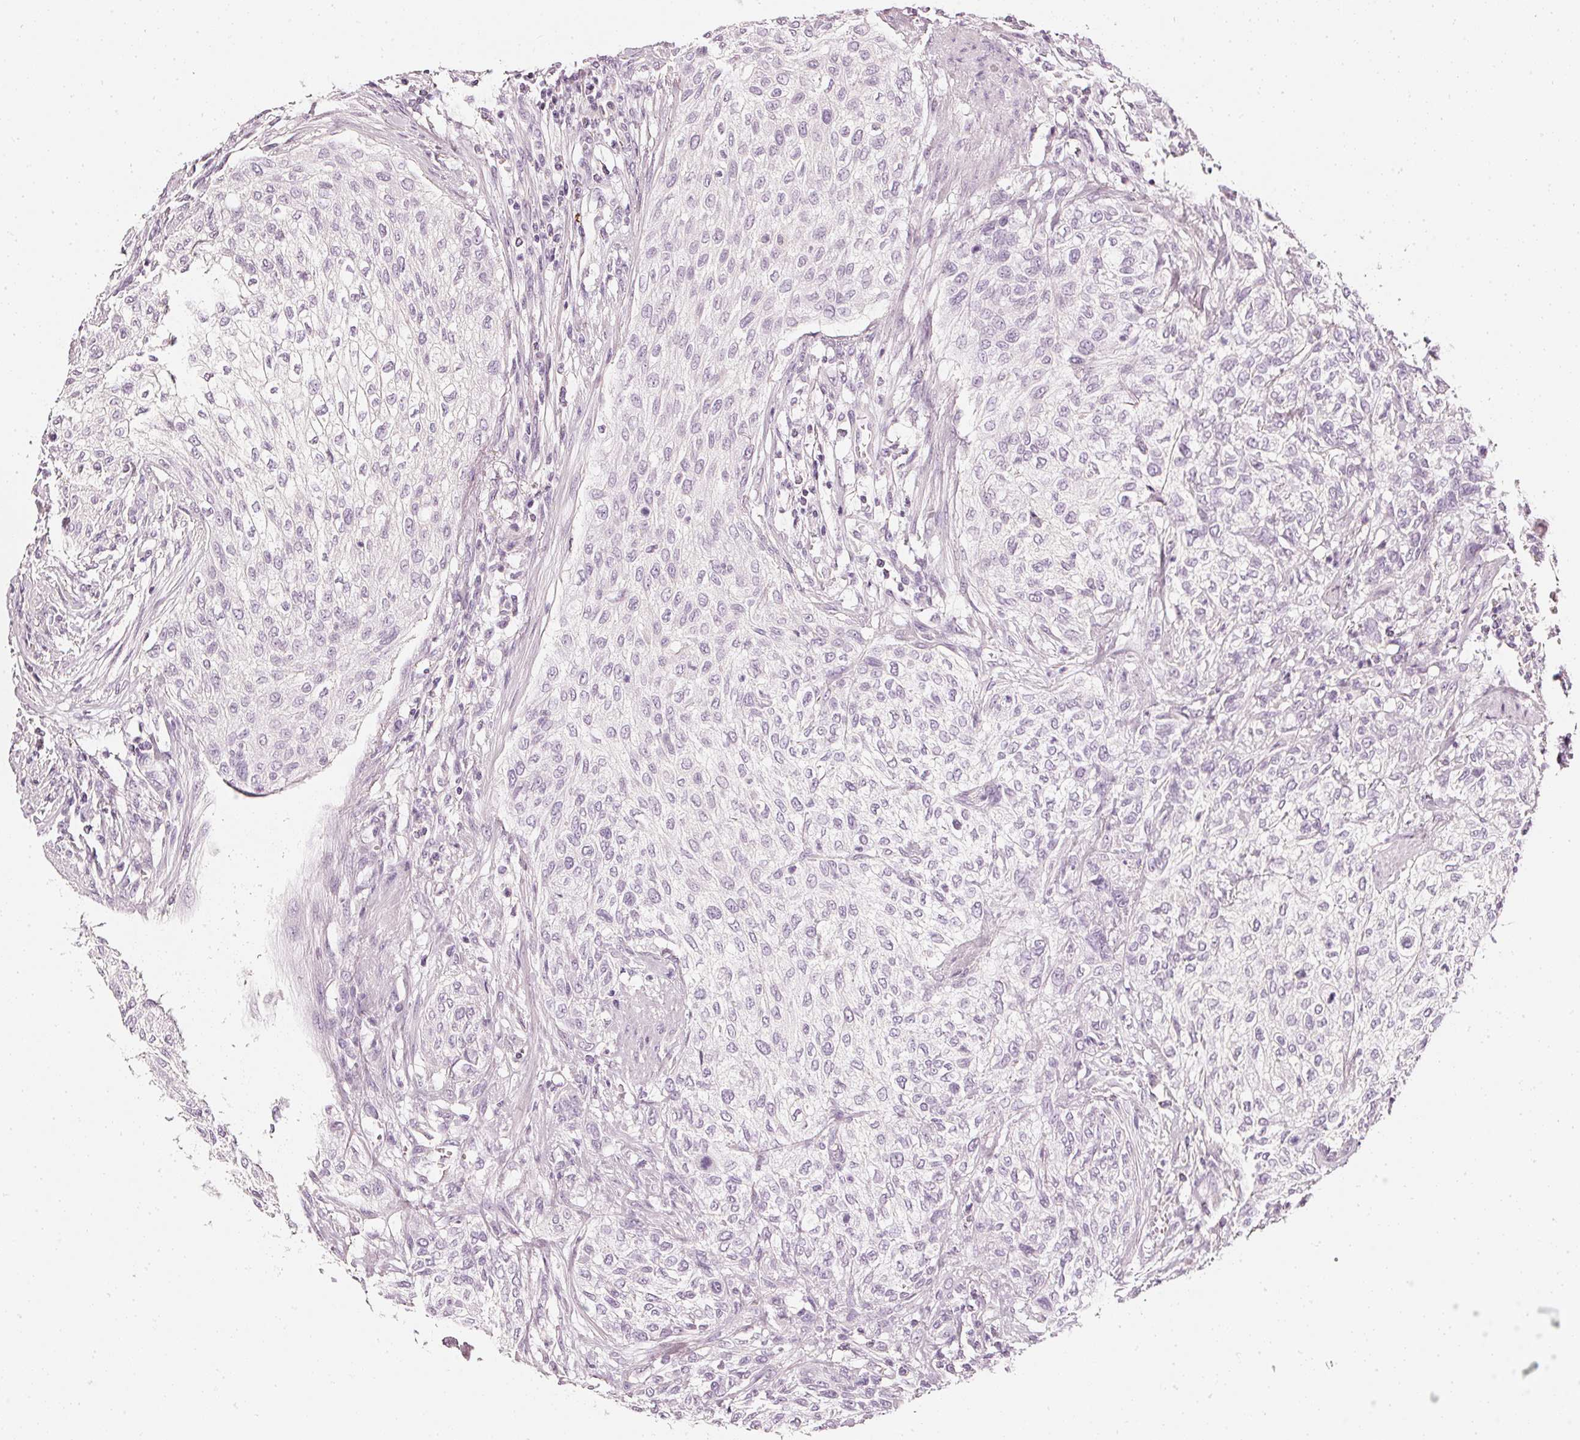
{"staining": {"intensity": "negative", "quantity": "none", "location": "none"}, "tissue": "urothelial cancer", "cell_type": "Tumor cells", "image_type": "cancer", "snomed": [{"axis": "morphology", "description": "Urothelial carcinoma, High grade"}, {"axis": "topography", "description": "Urinary bladder"}], "caption": "The histopathology image shows no staining of tumor cells in high-grade urothelial carcinoma. Brightfield microscopy of immunohistochemistry (IHC) stained with DAB (3,3'-diaminobenzidine) (brown) and hematoxylin (blue), captured at high magnification.", "gene": "CNP", "patient": {"sex": "male", "age": 35}}